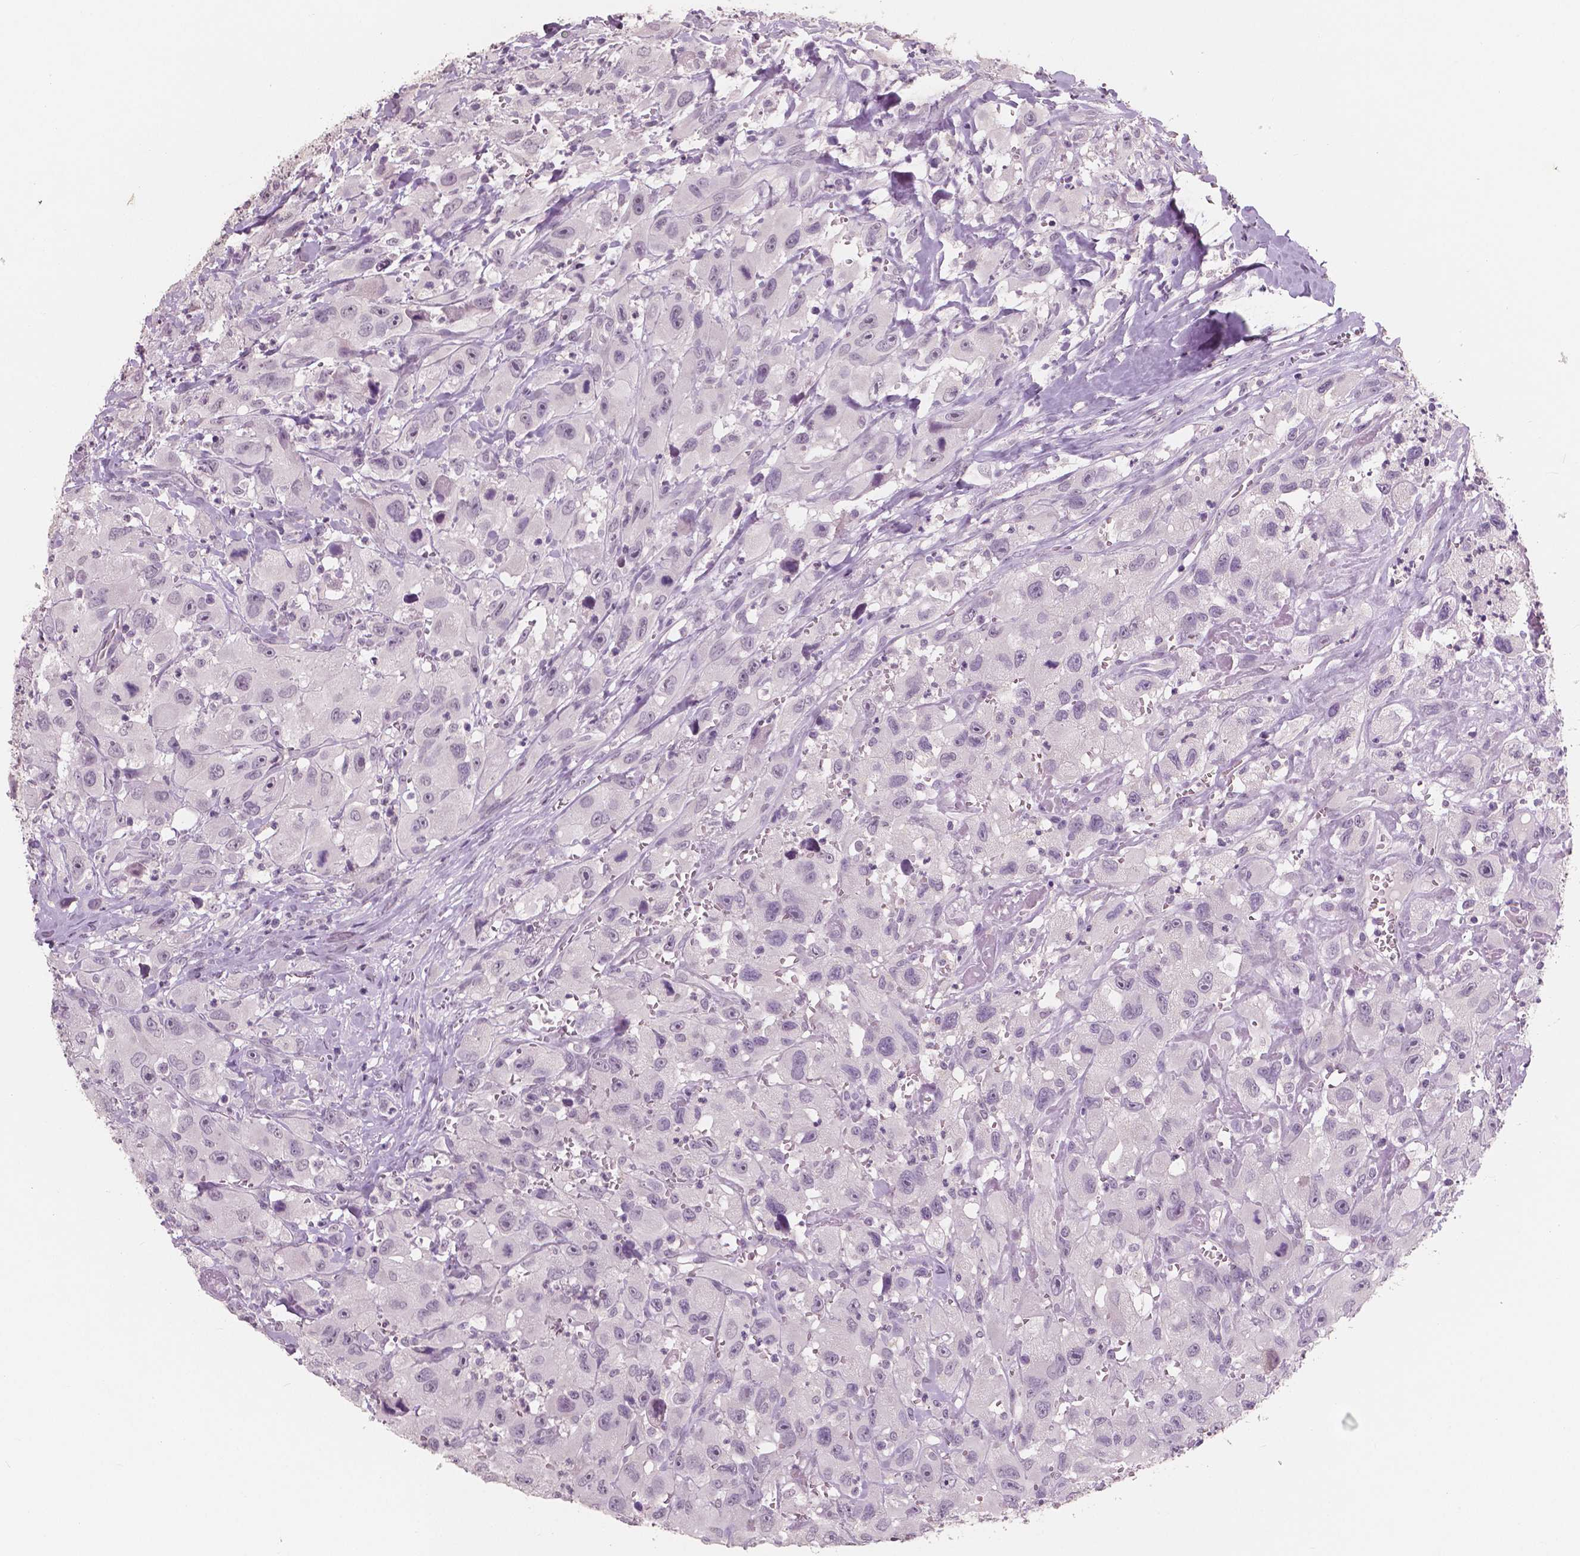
{"staining": {"intensity": "negative", "quantity": "none", "location": "none"}, "tissue": "head and neck cancer", "cell_type": "Tumor cells", "image_type": "cancer", "snomed": [{"axis": "morphology", "description": "Squamous cell carcinoma, NOS"}, {"axis": "morphology", "description": "Squamous cell carcinoma, metastatic, NOS"}, {"axis": "topography", "description": "Oral tissue"}, {"axis": "topography", "description": "Head-Neck"}], "caption": "Head and neck cancer stained for a protein using immunohistochemistry (IHC) shows no expression tumor cells.", "gene": "NECAB1", "patient": {"sex": "female", "age": 85}}